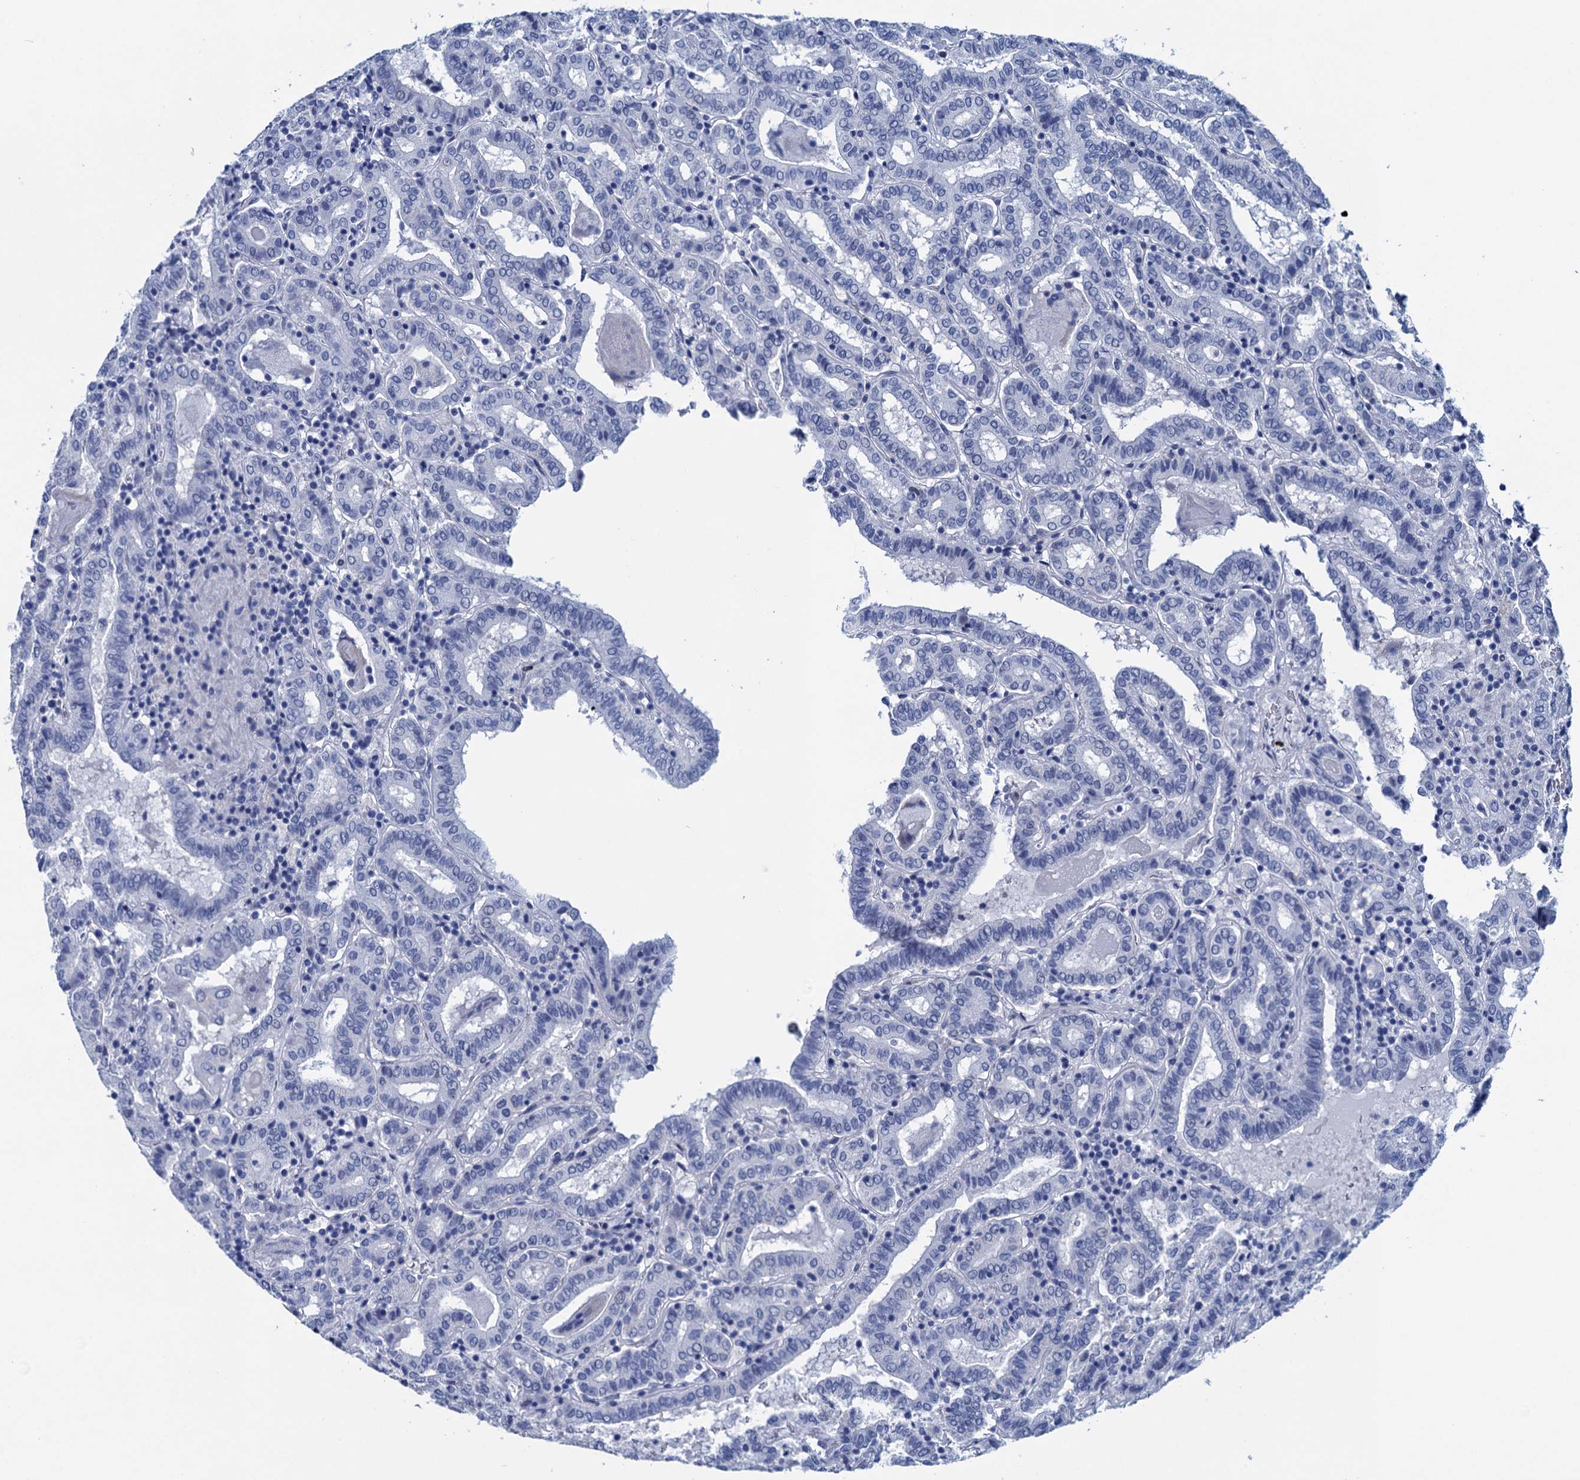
{"staining": {"intensity": "negative", "quantity": "none", "location": "none"}, "tissue": "thyroid cancer", "cell_type": "Tumor cells", "image_type": "cancer", "snomed": [{"axis": "morphology", "description": "Papillary adenocarcinoma, NOS"}, {"axis": "topography", "description": "Thyroid gland"}], "caption": "DAB immunohistochemical staining of human thyroid cancer demonstrates no significant expression in tumor cells.", "gene": "RHCG", "patient": {"sex": "female", "age": 72}}